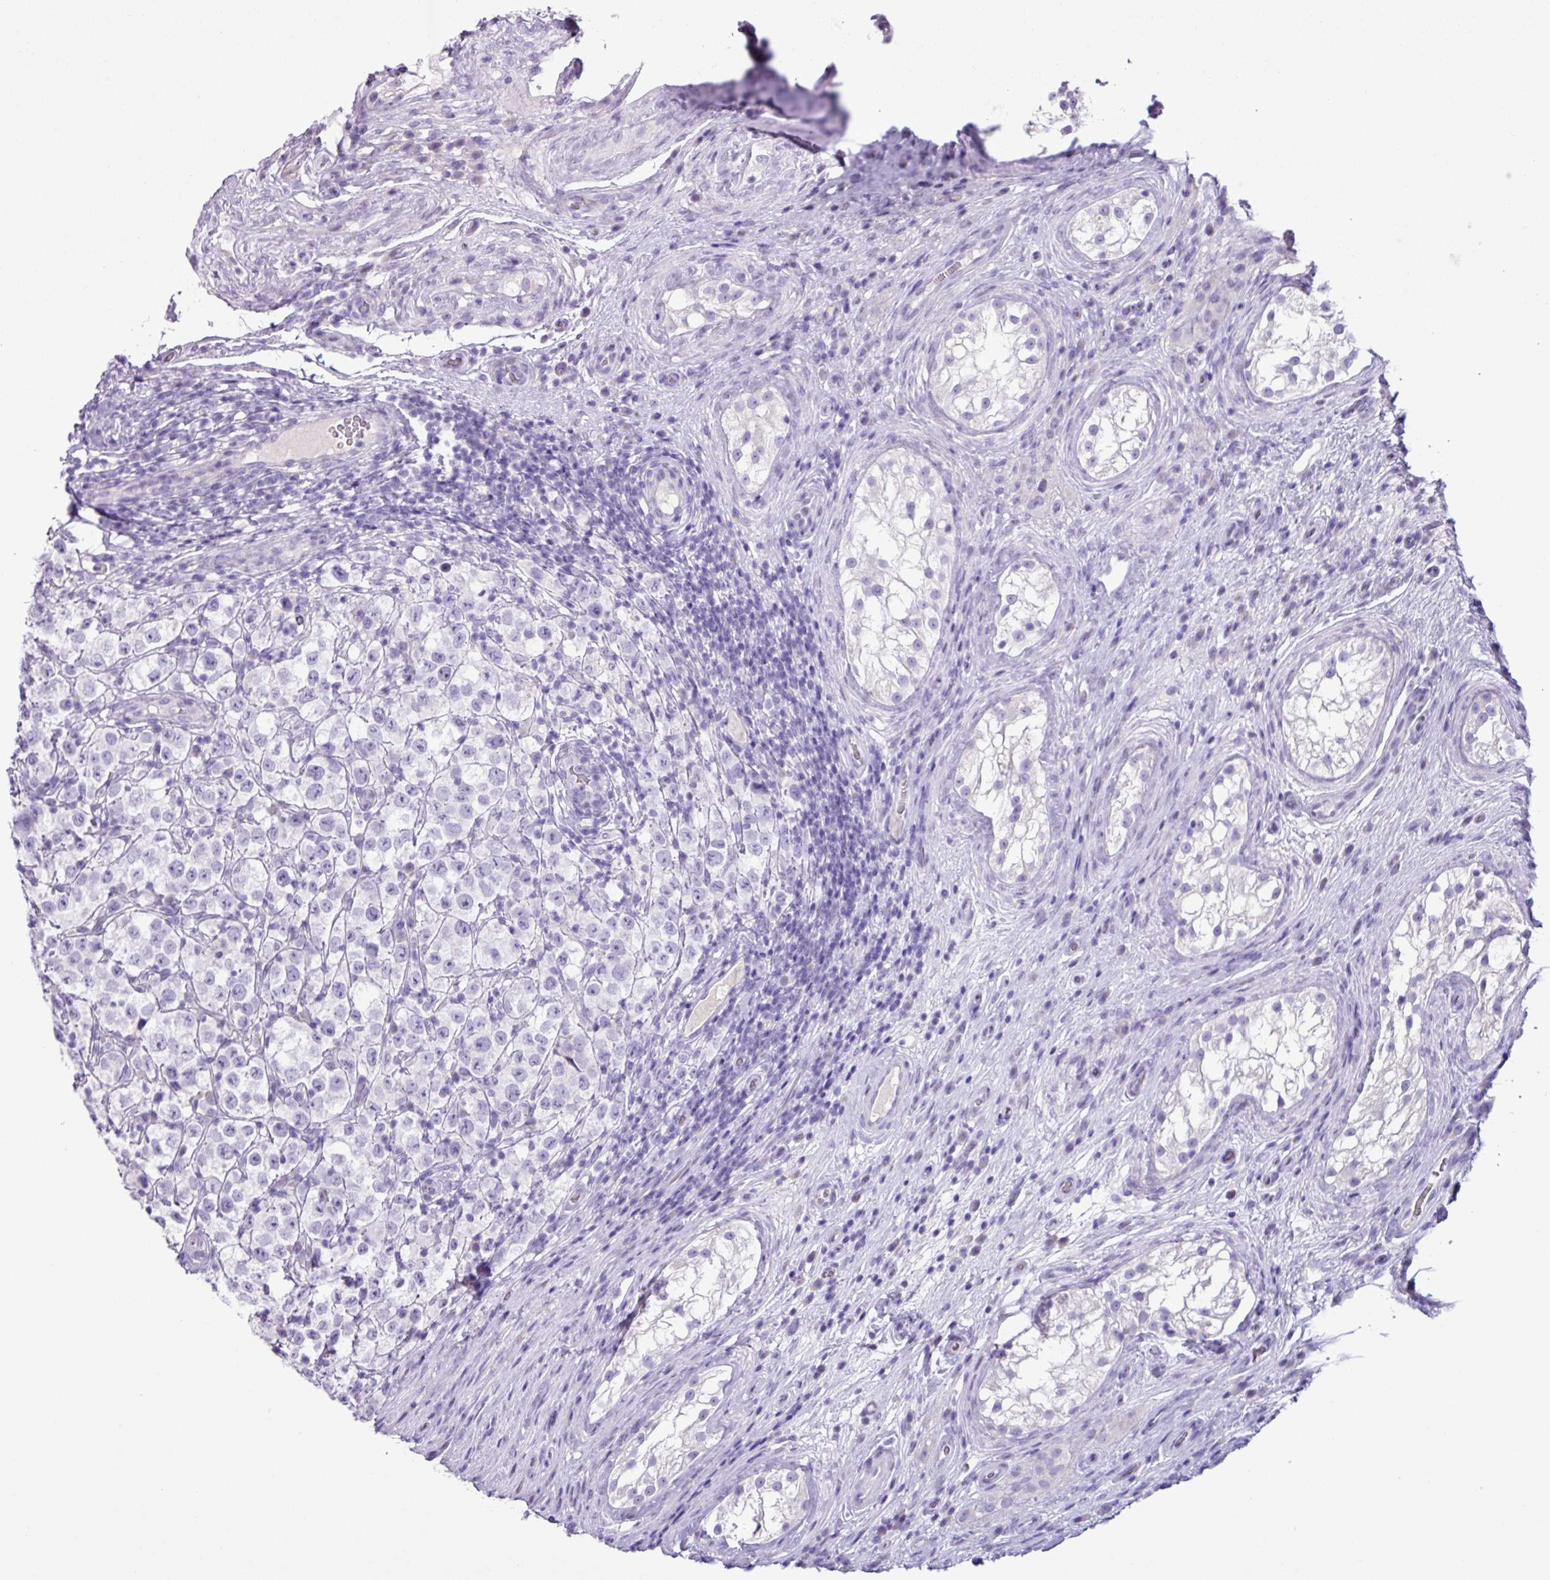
{"staining": {"intensity": "negative", "quantity": "none", "location": "none"}, "tissue": "testis cancer", "cell_type": "Tumor cells", "image_type": "cancer", "snomed": [{"axis": "morphology", "description": "Seminoma, NOS"}, {"axis": "morphology", "description": "Carcinoma, Embryonal, NOS"}, {"axis": "topography", "description": "Testis"}], "caption": "Testis cancer (seminoma) was stained to show a protein in brown. There is no significant expression in tumor cells.", "gene": "CYSTM1", "patient": {"sex": "male", "age": 41}}